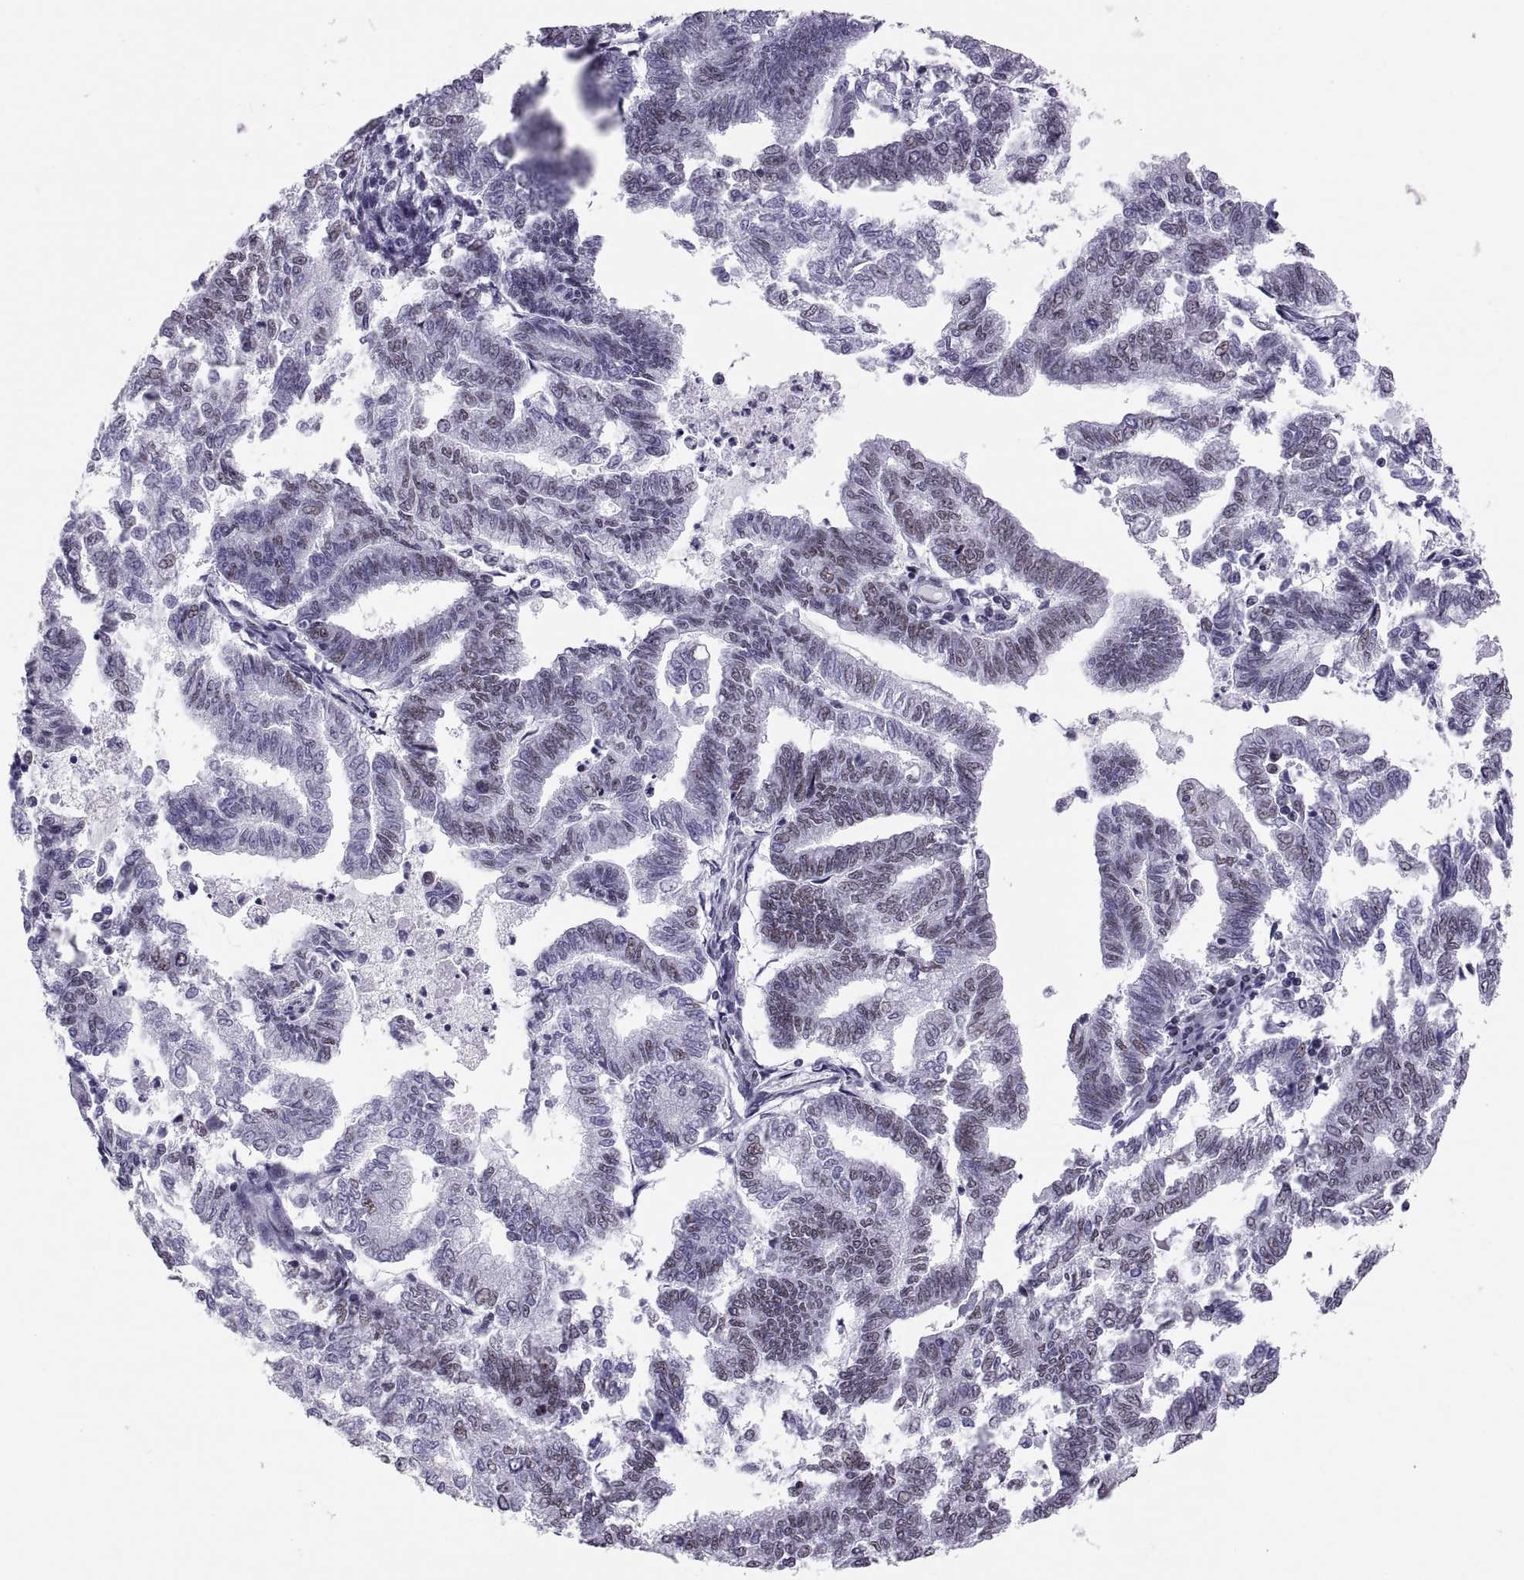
{"staining": {"intensity": "weak", "quantity": "25%-75%", "location": "nuclear"}, "tissue": "endometrial cancer", "cell_type": "Tumor cells", "image_type": "cancer", "snomed": [{"axis": "morphology", "description": "Adenocarcinoma, NOS"}, {"axis": "topography", "description": "Endometrium"}], "caption": "Immunohistochemical staining of adenocarcinoma (endometrial) demonstrates low levels of weak nuclear protein staining in about 25%-75% of tumor cells.", "gene": "NEUROD6", "patient": {"sex": "female", "age": 79}}